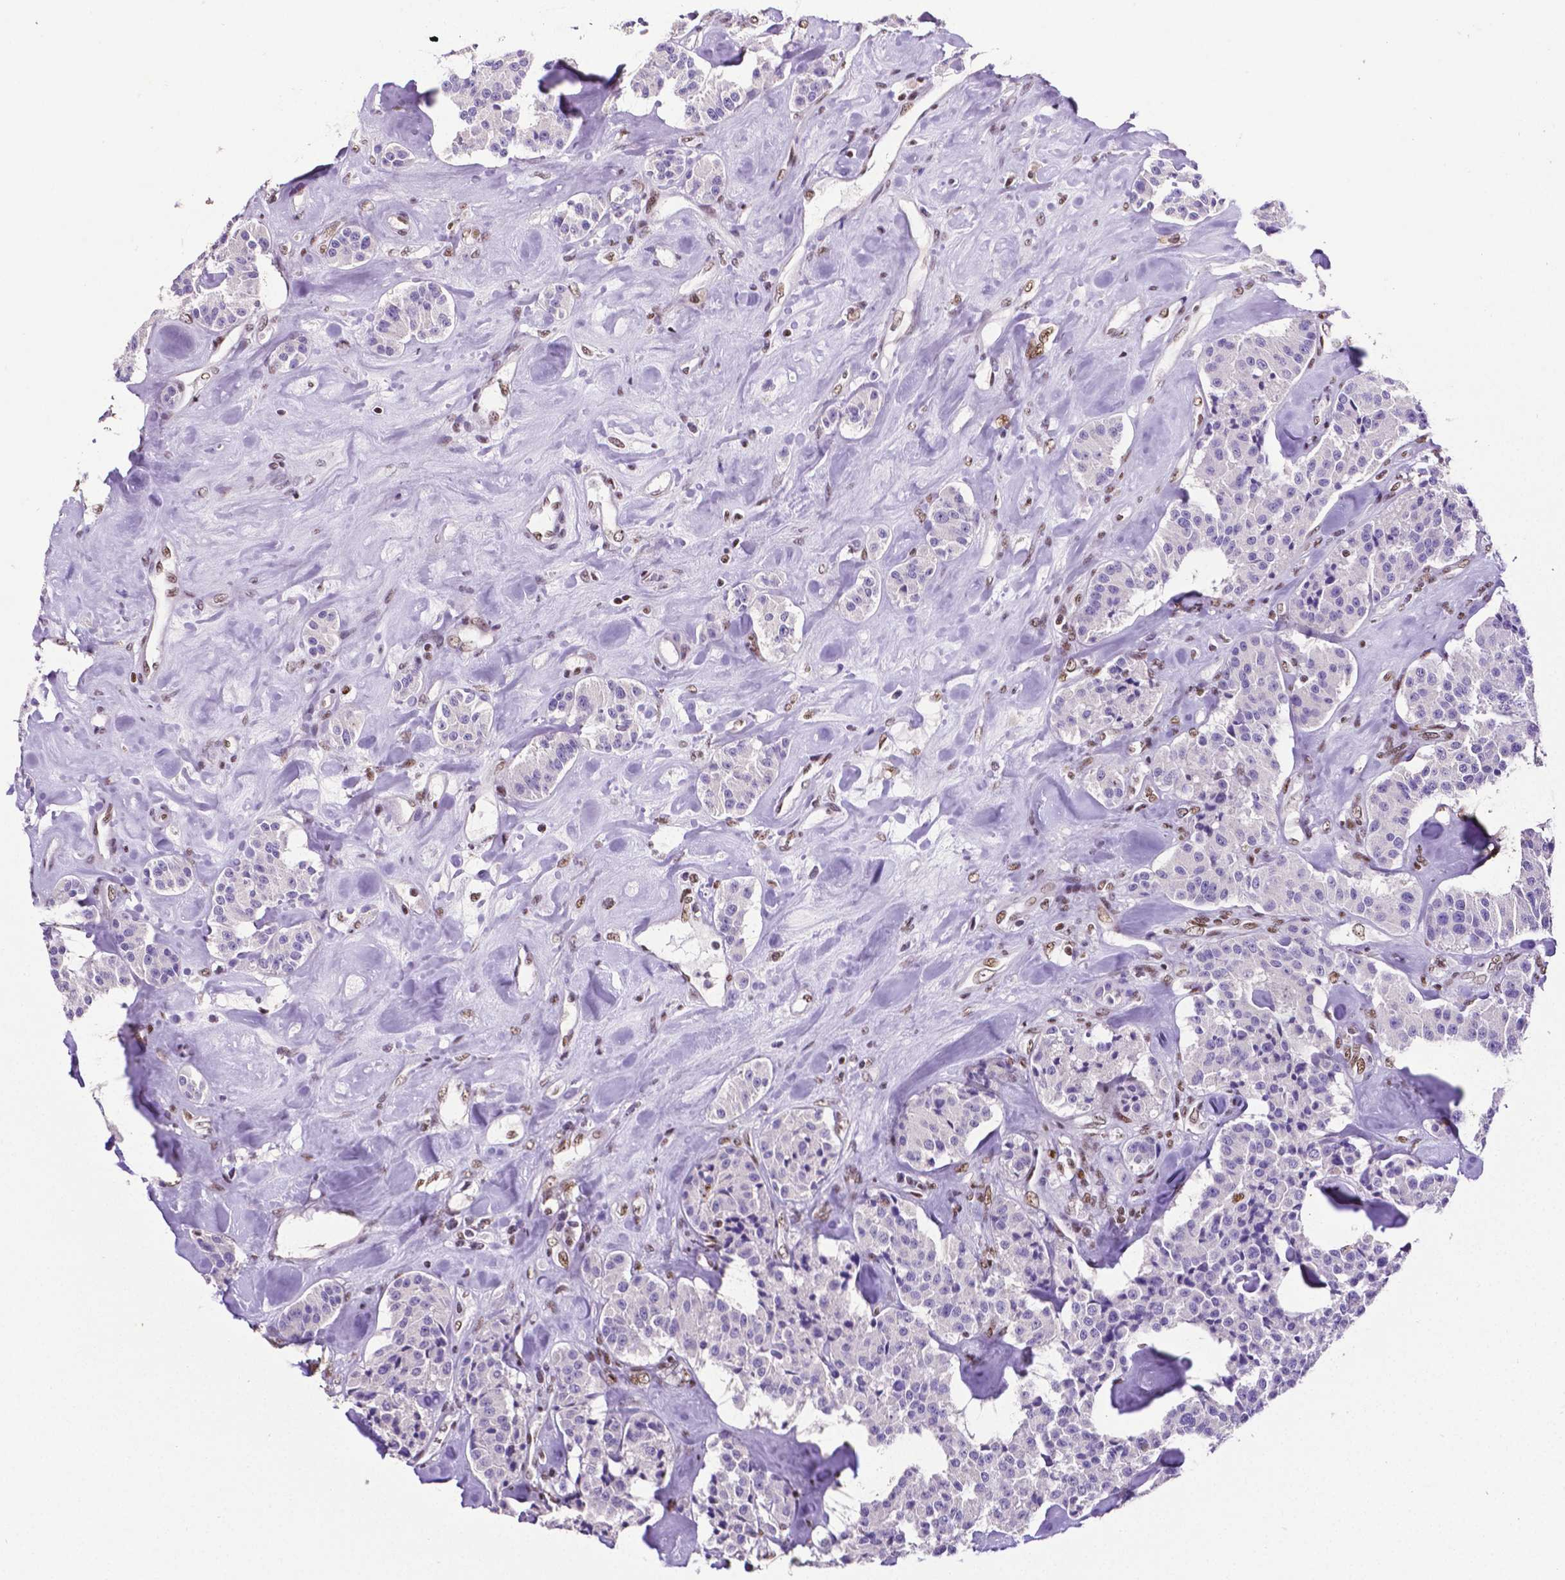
{"staining": {"intensity": "negative", "quantity": "none", "location": "none"}, "tissue": "carcinoid", "cell_type": "Tumor cells", "image_type": "cancer", "snomed": [{"axis": "morphology", "description": "Carcinoid, malignant, NOS"}, {"axis": "topography", "description": "Pancreas"}], "caption": "Immunohistochemistry micrograph of human malignant carcinoid stained for a protein (brown), which displays no expression in tumor cells.", "gene": "REST", "patient": {"sex": "male", "age": 41}}